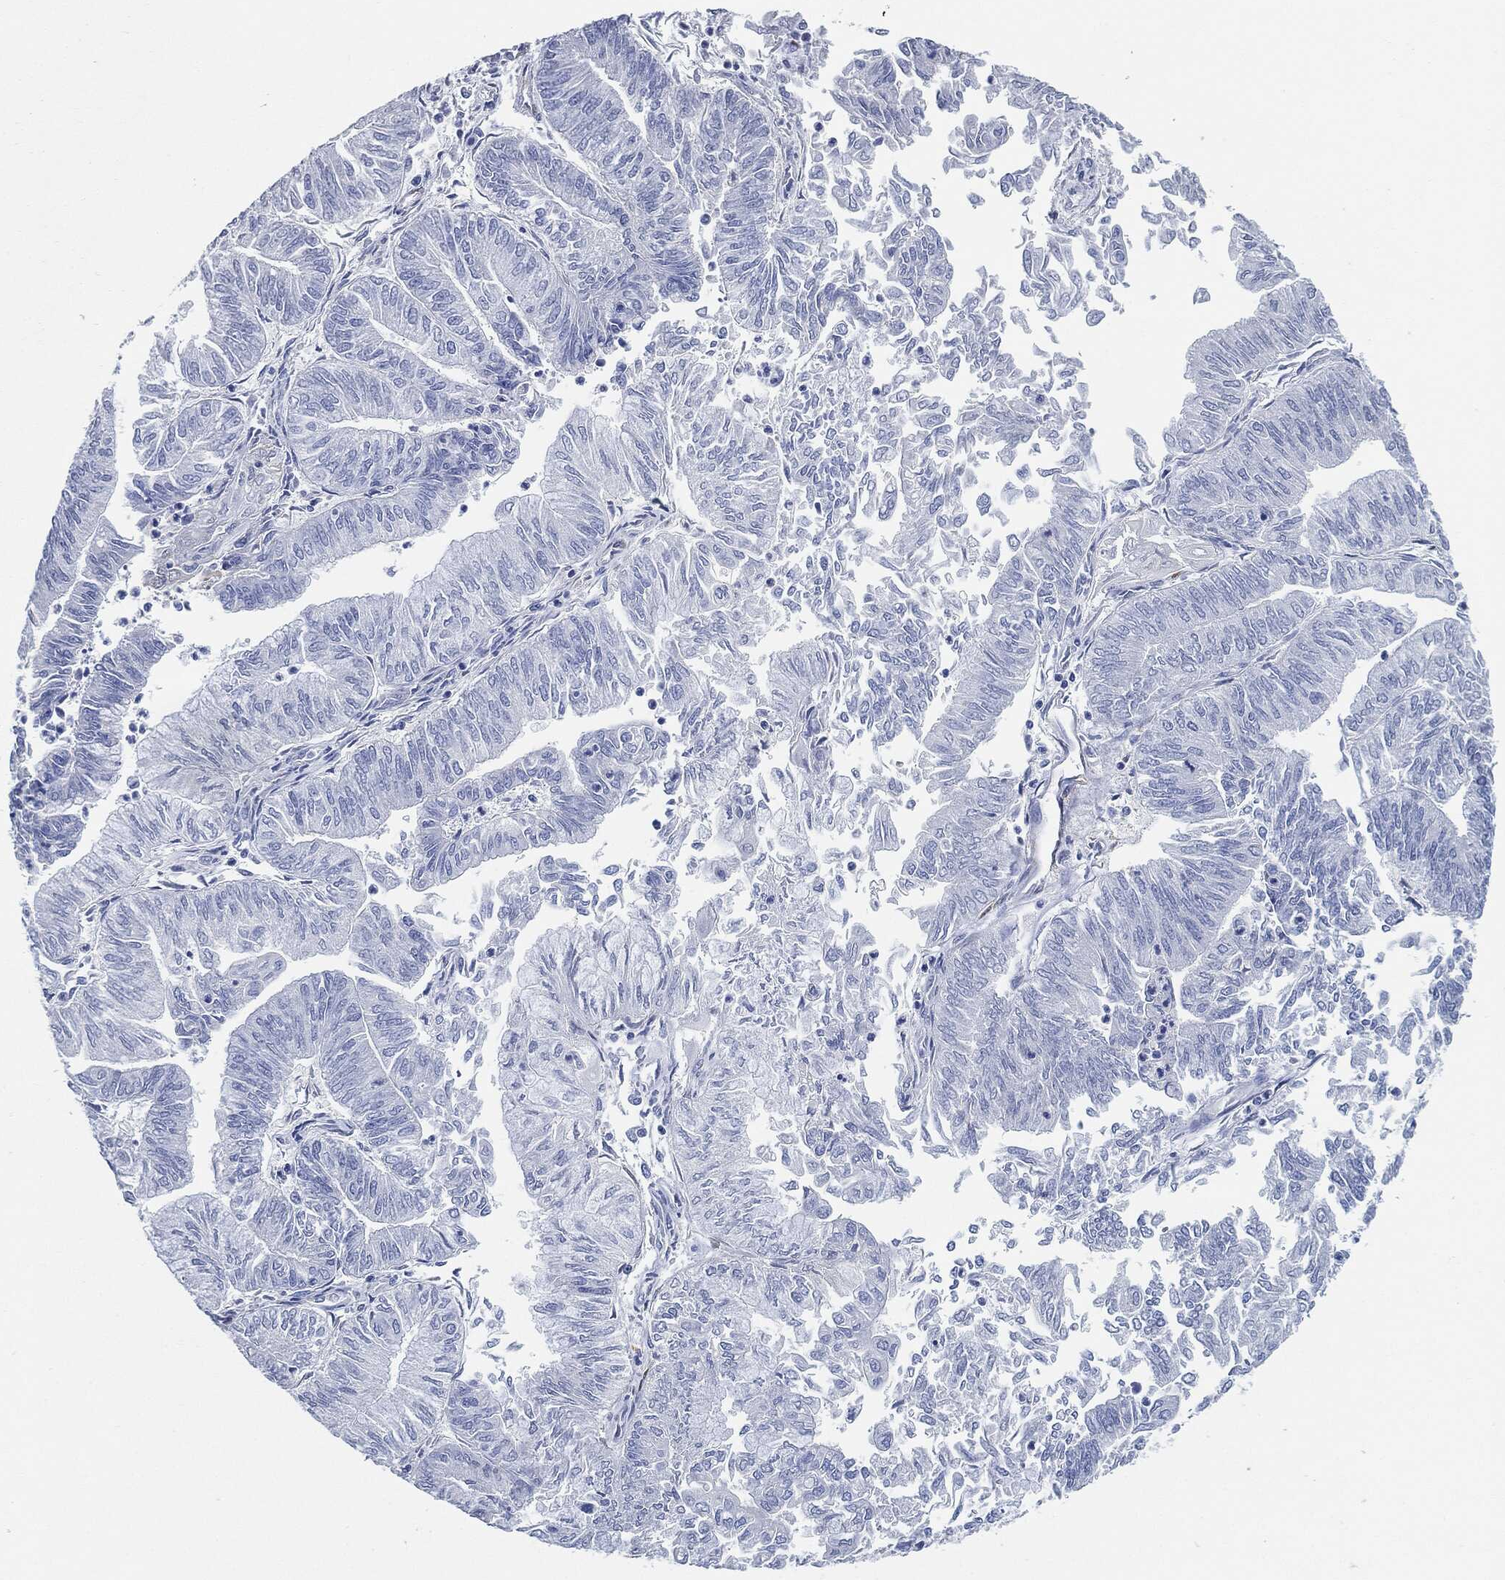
{"staining": {"intensity": "negative", "quantity": "none", "location": "none"}, "tissue": "endometrial cancer", "cell_type": "Tumor cells", "image_type": "cancer", "snomed": [{"axis": "morphology", "description": "Adenocarcinoma, NOS"}, {"axis": "topography", "description": "Endometrium"}], "caption": "This photomicrograph is of endometrial adenocarcinoma stained with immunohistochemistry (IHC) to label a protein in brown with the nuclei are counter-stained blue. There is no staining in tumor cells.", "gene": "TAGLN", "patient": {"sex": "female", "age": 59}}